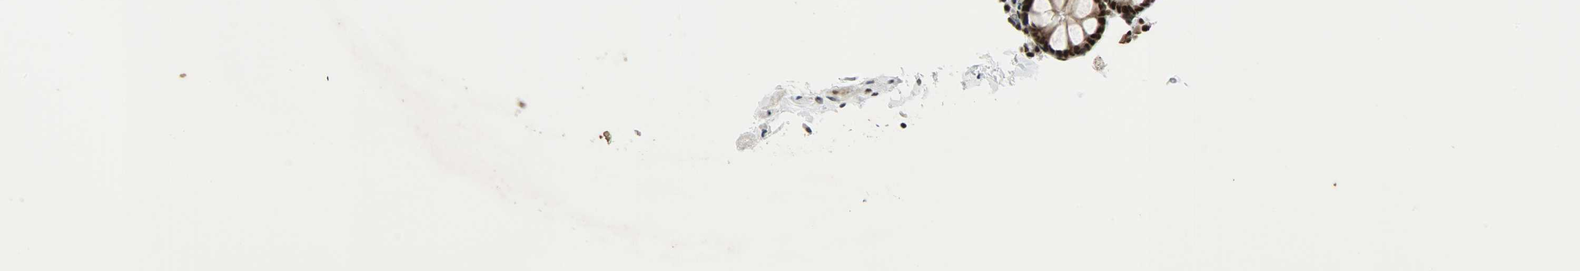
{"staining": {"intensity": "strong", "quantity": ">75%", "location": "cytoplasmic/membranous,nuclear"}, "tissue": "colon", "cell_type": "Glandular cells", "image_type": "normal", "snomed": [{"axis": "morphology", "description": "Normal tissue, NOS"}, {"axis": "topography", "description": "Colon"}], "caption": "Immunohistochemistry (IHC) (DAB (3,3'-diaminobenzidine)) staining of unremarkable human colon exhibits strong cytoplasmic/membranous,nuclear protein positivity in about >75% of glandular cells. (brown staining indicates protein expression, while blue staining denotes nuclei).", "gene": "SNAI1", "patient": {"sex": "female", "age": 61}}